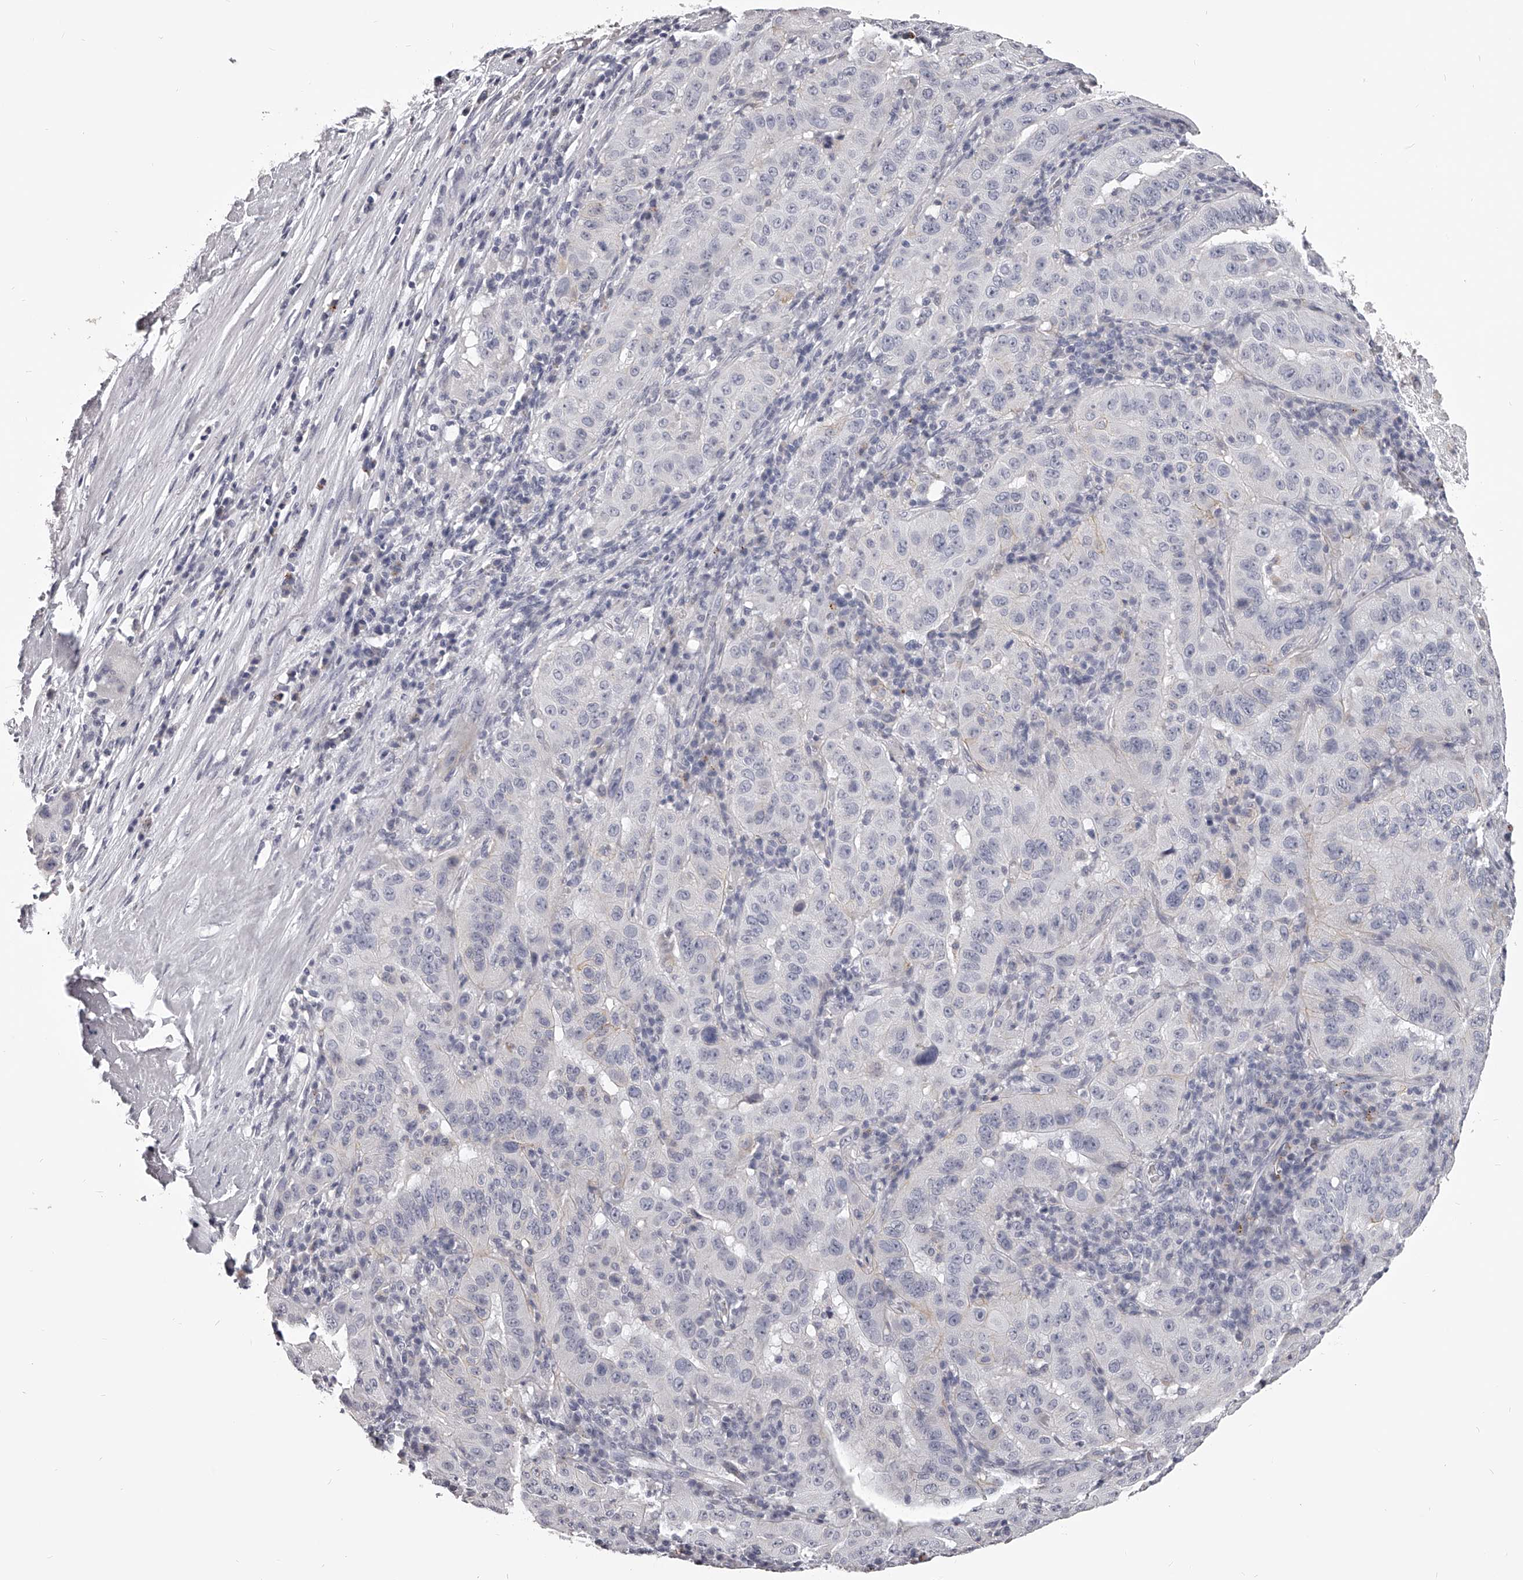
{"staining": {"intensity": "negative", "quantity": "none", "location": "none"}, "tissue": "pancreatic cancer", "cell_type": "Tumor cells", "image_type": "cancer", "snomed": [{"axis": "morphology", "description": "Adenocarcinoma, NOS"}, {"axis": "topography", "description": "Pancreas"}], "caption": "This image is of pancreatic cancer stained with immunohistochemistry to label a protein in brown with the nuclei are counter-stained blue. There is no positivity in tumor cells.", "gene": "DMRT1", "patient": {"sex": "male", "age": 63}}